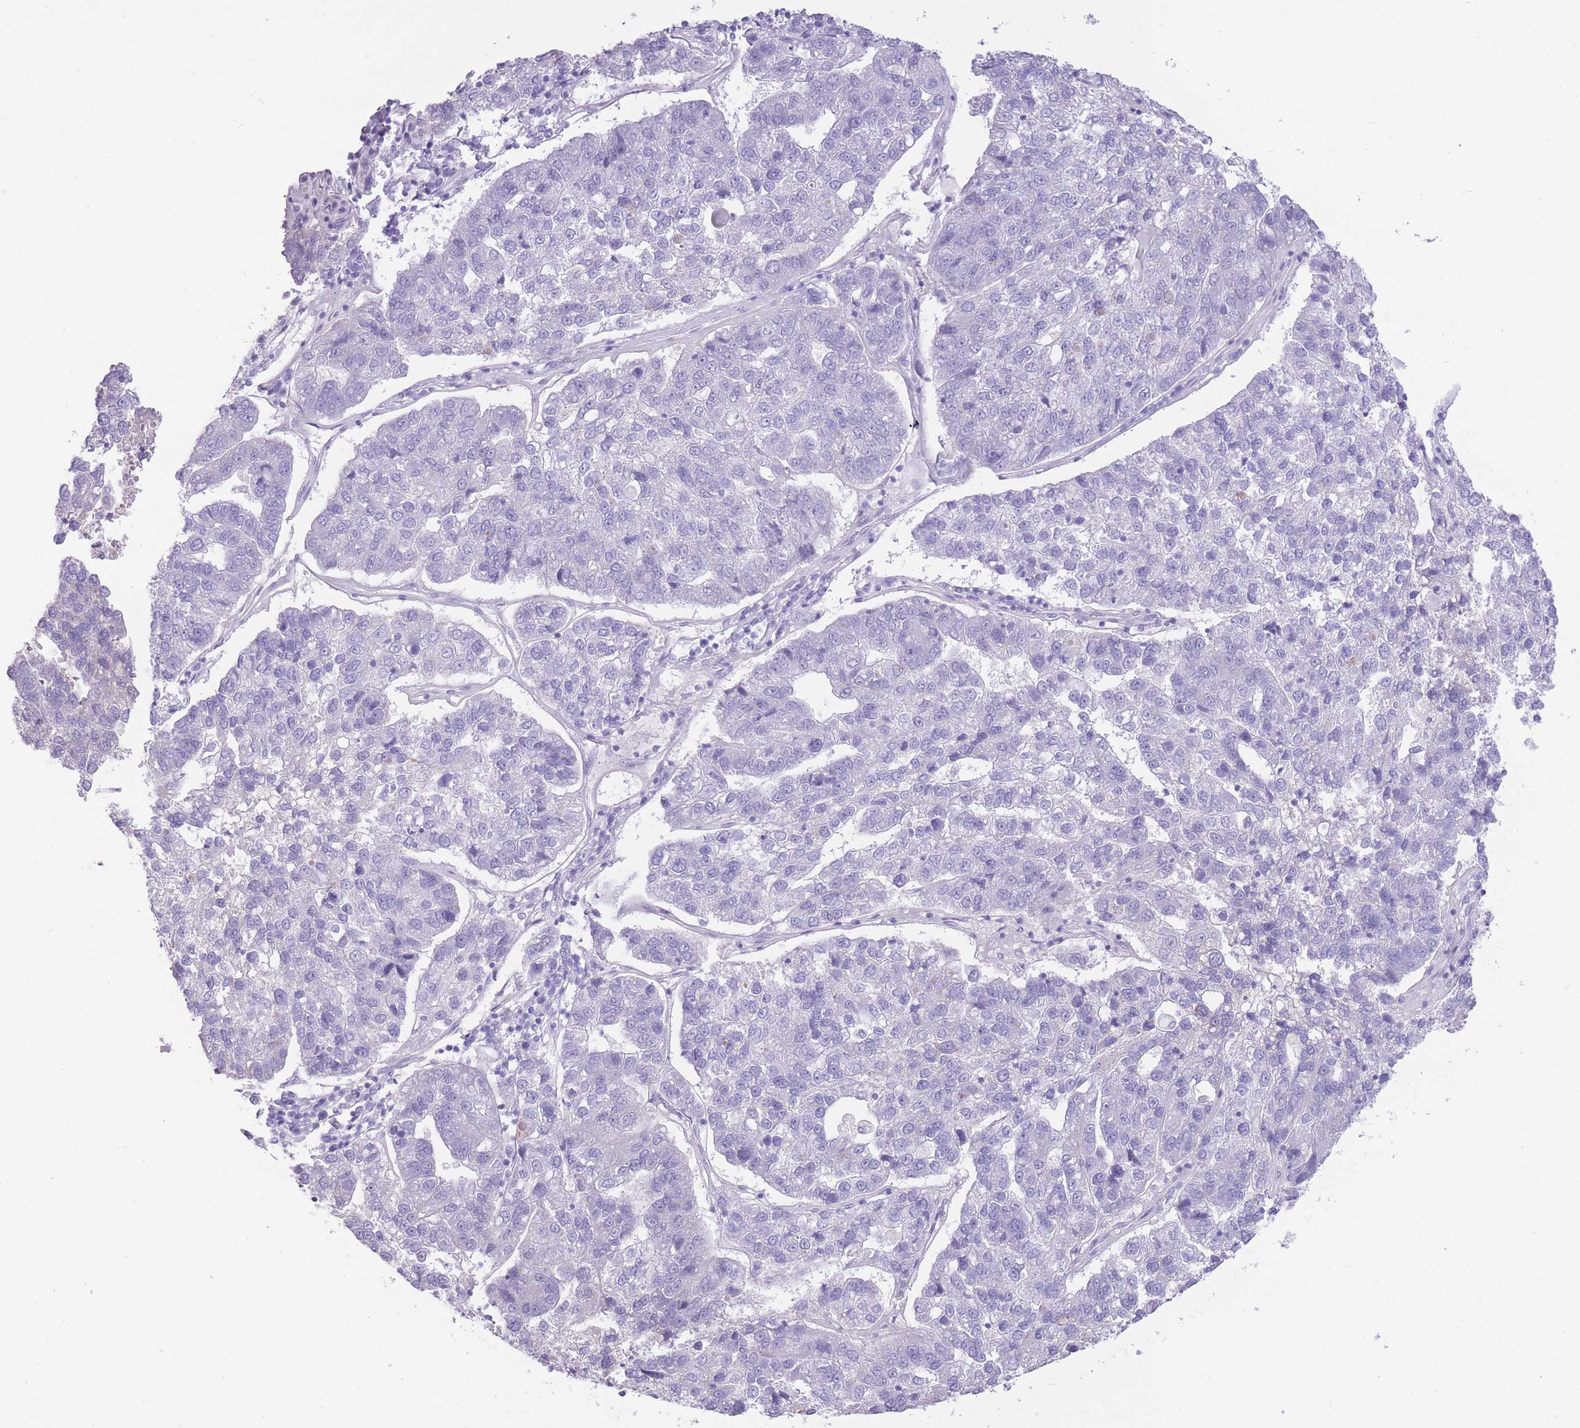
{"staining": {"intensity": "negative", "quantity": "none", "location": "none"}, "tissue": "pancreatic cancer", "cell_type": "Tumor cells", "image_type": "cancer", "snomed": [{"axis": "morphology", "description": "Adenocarcinoma, NOS"}, {"axis": "topography", "description": "Pancreas"}], "caption": "Human pancreatic cancer (adenocarcinoma) stained for a protein using immunohistochemistry demonstrates no positivity in tumor cells.", "gene": "WDR70", "patient": {"sex": "female", "age": 61}}